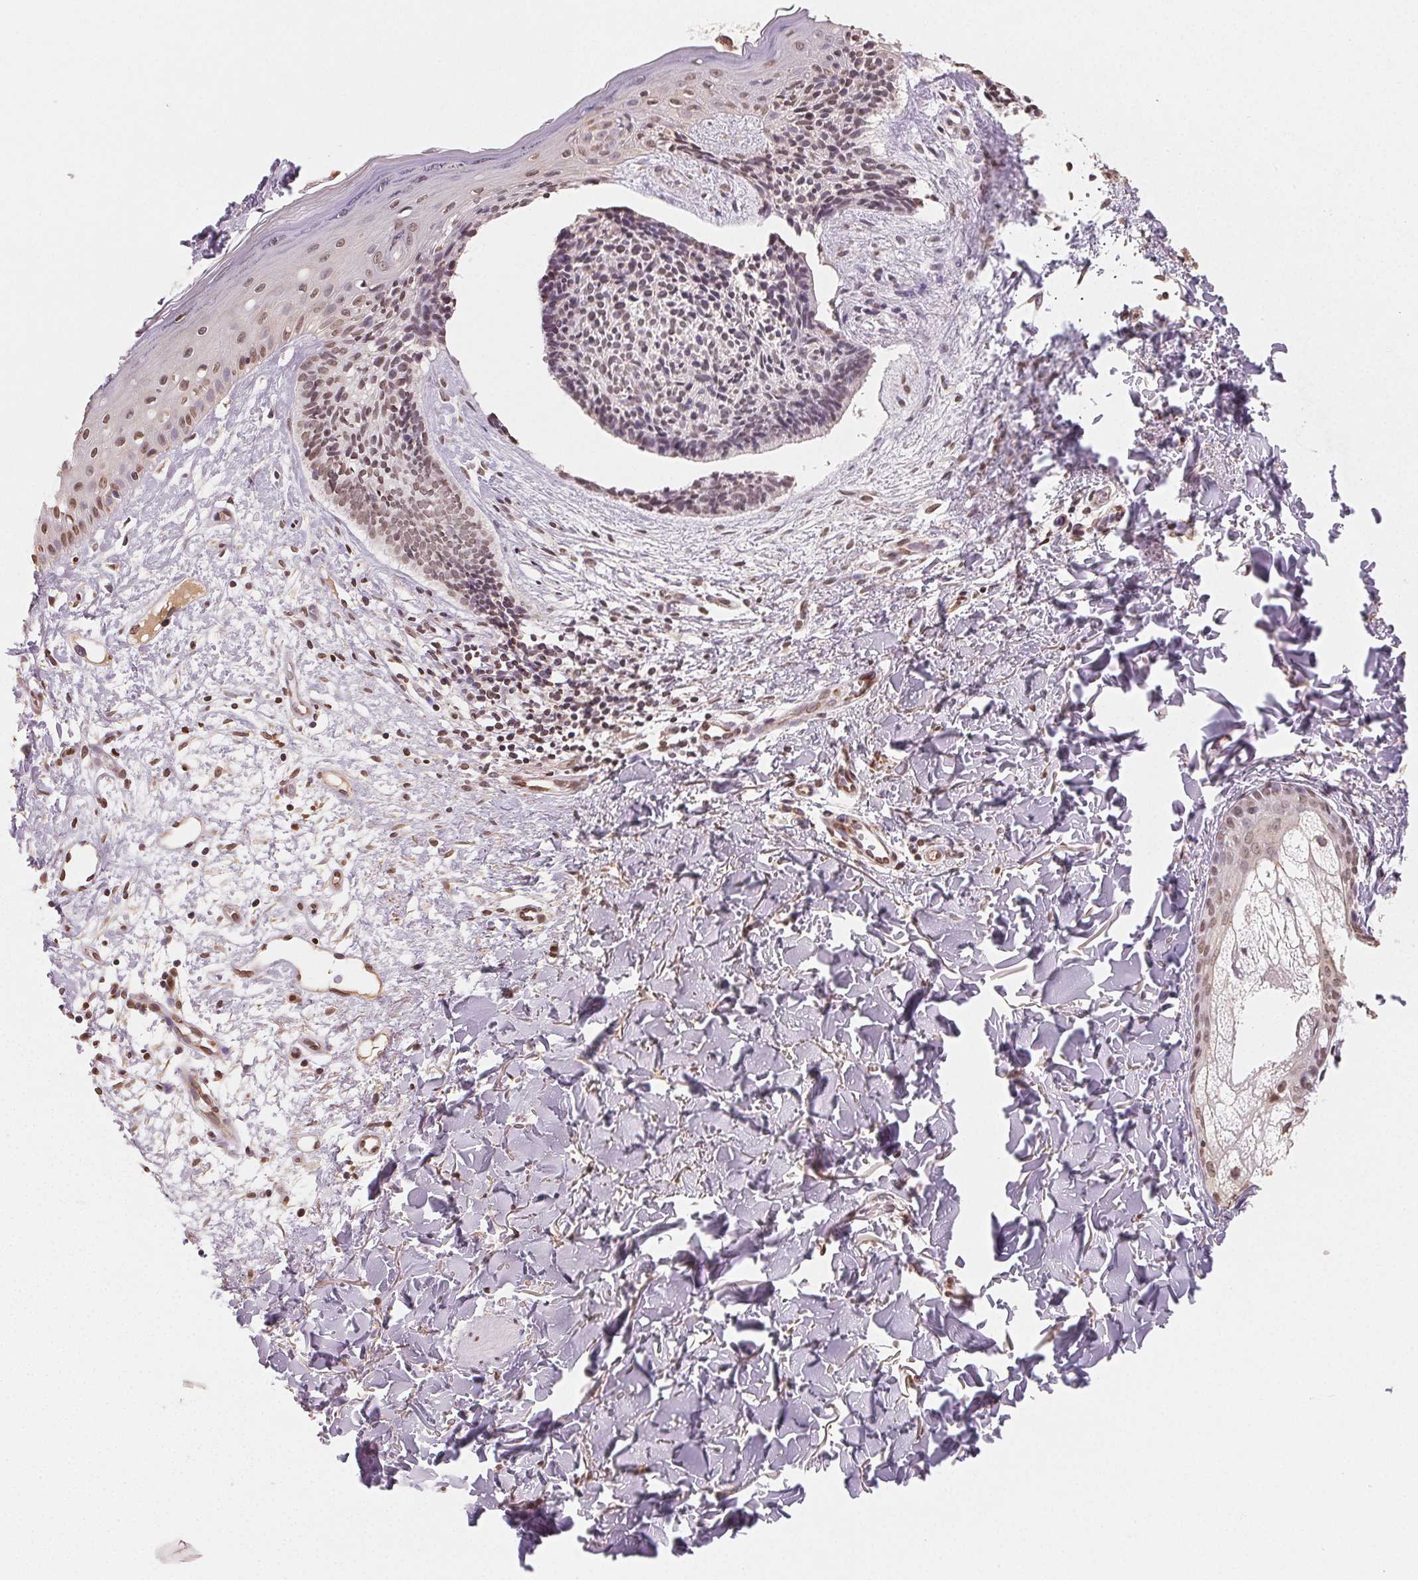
{"staining": {"intensity": "weak", "quantity": "25%-75%", "location": "nuclear"}, "tissue": "skin cancer", "cell_type": "Tumor cells", "image_type": "cancer", "snomed": [{"axis": "morphology", "description": "Basal cell carcinoma"}, {"axis": "topography", "description": "Skin"}], "caption": "This photomicrograph demonstrates immunohistochemistry (IHC) staining of skin cancer, with low weak nuclear positivity in about 25%-75% of tumor cells.", "gene": "TBP", "patient": {"sex": "male", "age": 51}}